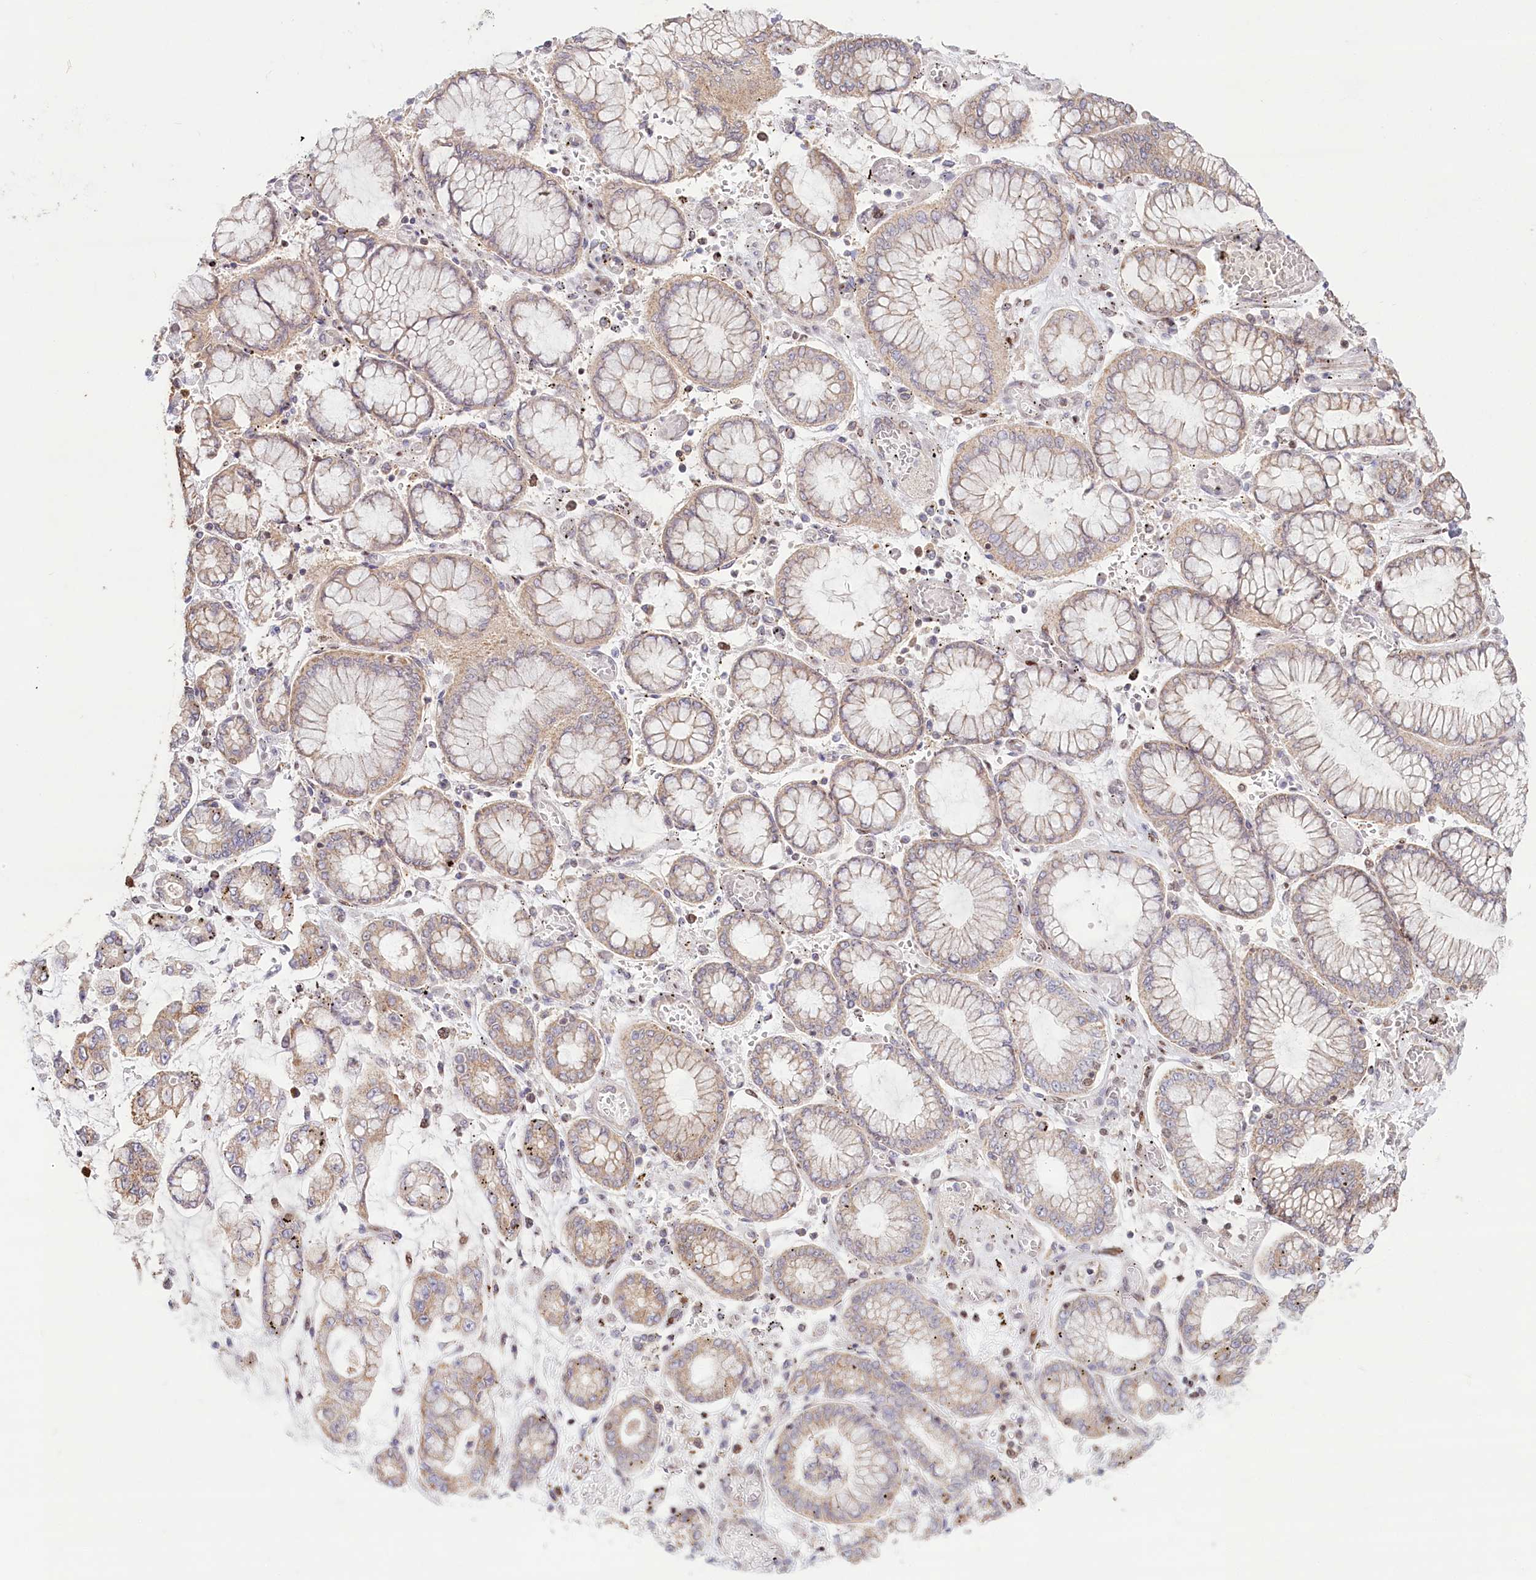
{"staining": {"intensity": "weak", "quantity": "25%-75%", "location": "cytoplasmic/membranous"}, "tissue": "stomach cancer", "cell_type": "Tumor cells", "image_type": "cancer", "snomed": [{"axis": "morphology", "description": "Normal tissue, NOS"}, {"axis": "morphology", "description": "Adenocarcinoma, NOS"}, {"axis": "topography", "description": "Stomach, upper"}, {"axis": "topography", "description": "Stomach"}], "caption": "This photomicrograph displays immunohistochemistry staining of human adenocarcinoma (stomach), with low weak cytoplasmic/membranous expression in about 25%-75% of tumor cells.", "gene": "PYURF", "patient": {"sex": "male", "age": 76}}